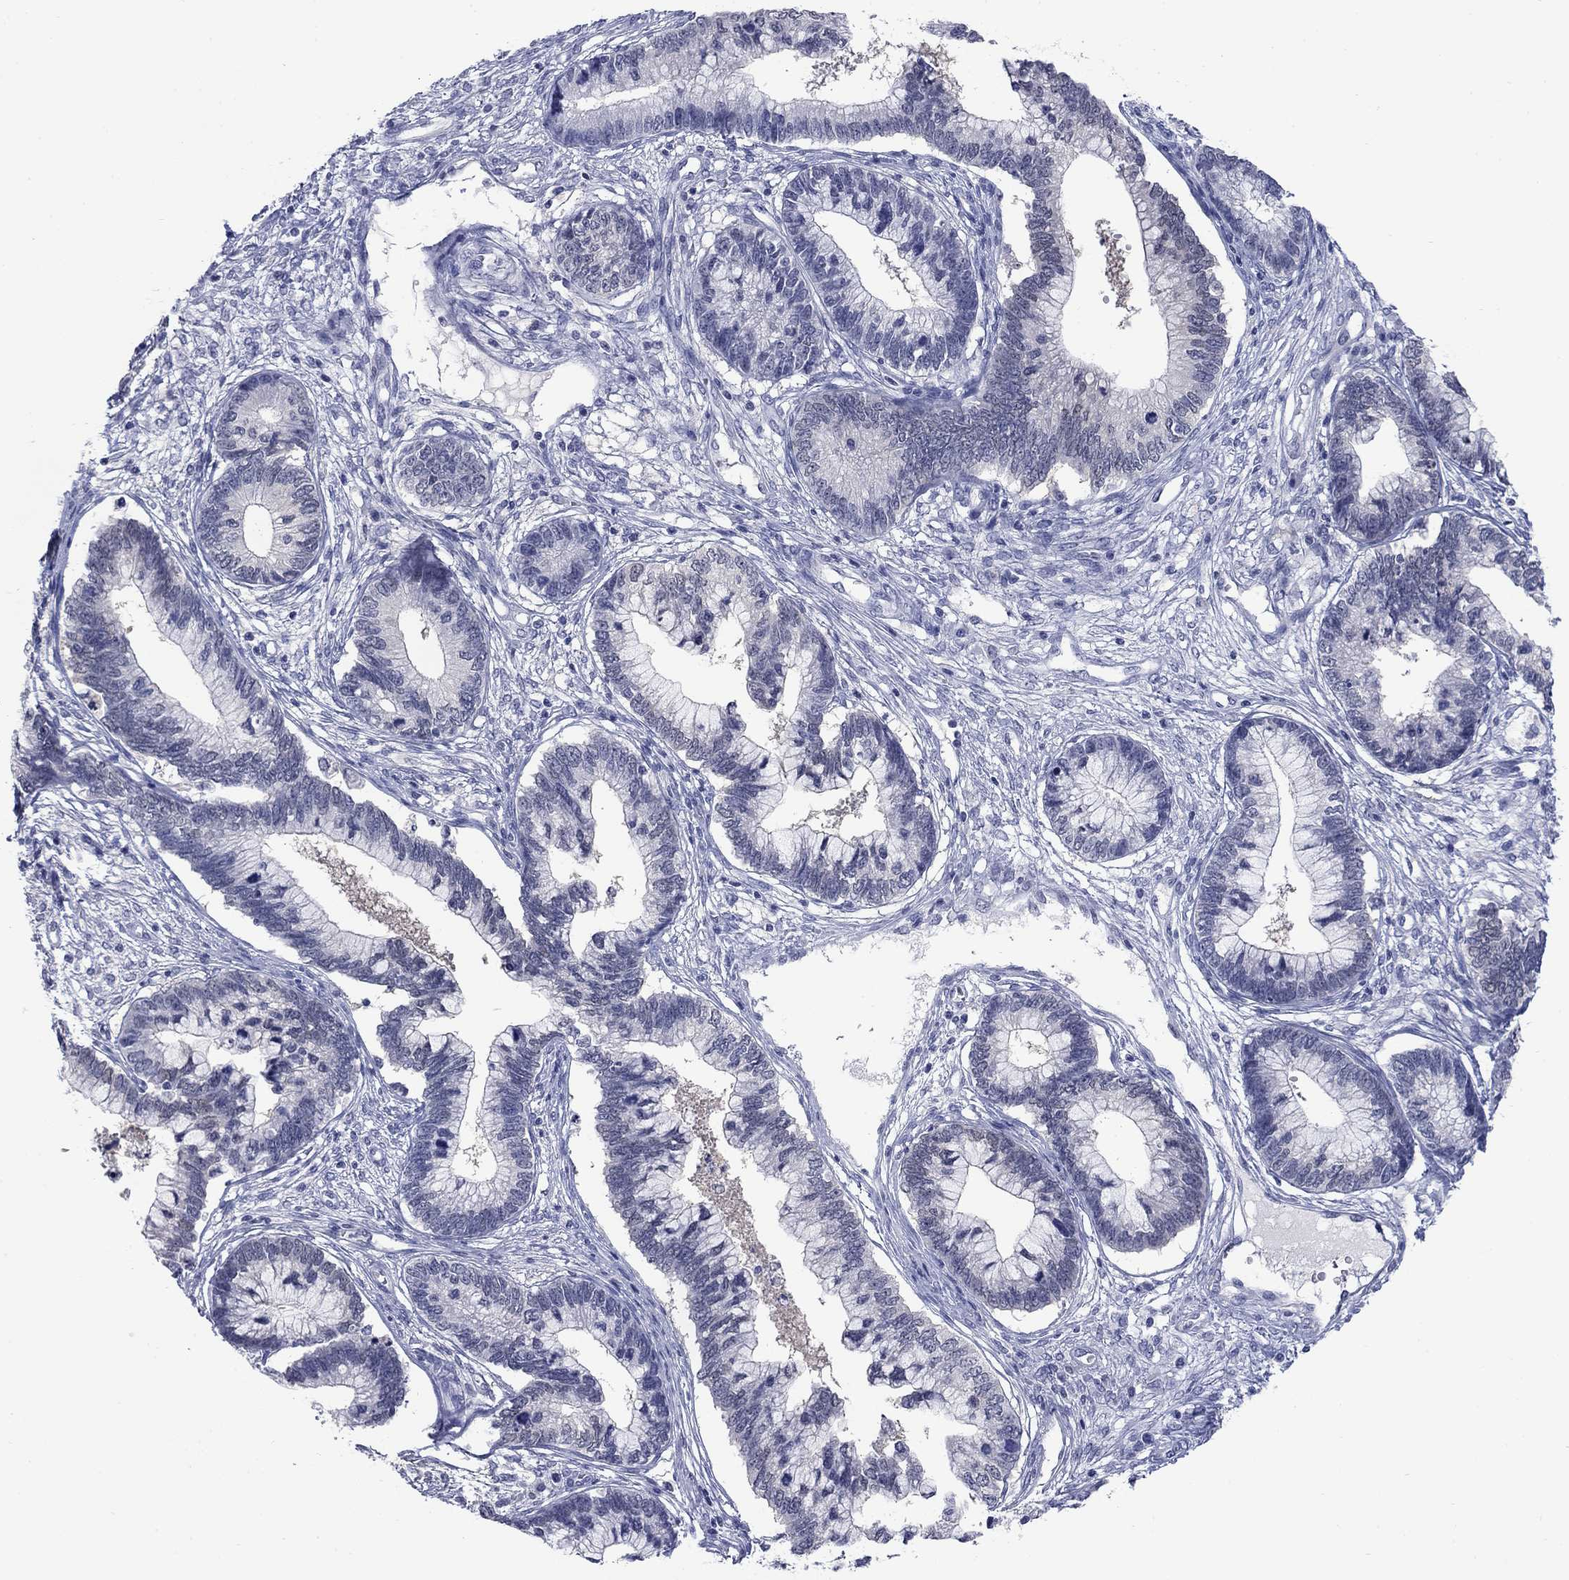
{"staining": {"intensity": "negative", "quantity": "none", "location": "none"}, "tissue": "cervical cancer", "cell_type": "Tumor cells", "image_type": "cancer", "snomed": [{"axis": "morphology", "description": "Adenocarcinoma, NOS"}, {"axis": "topography", "description": "Cervix"}], "caption": "Protein analysis of adenocarcinoma (cervical) exhibits no significant positivity in tumor cells. (DAB immunohistochemistry visualized using brightfield microscopy, high magnification).", "gene": "ATP6V1G2", "patient": {"sex": "female", "age": 44}}